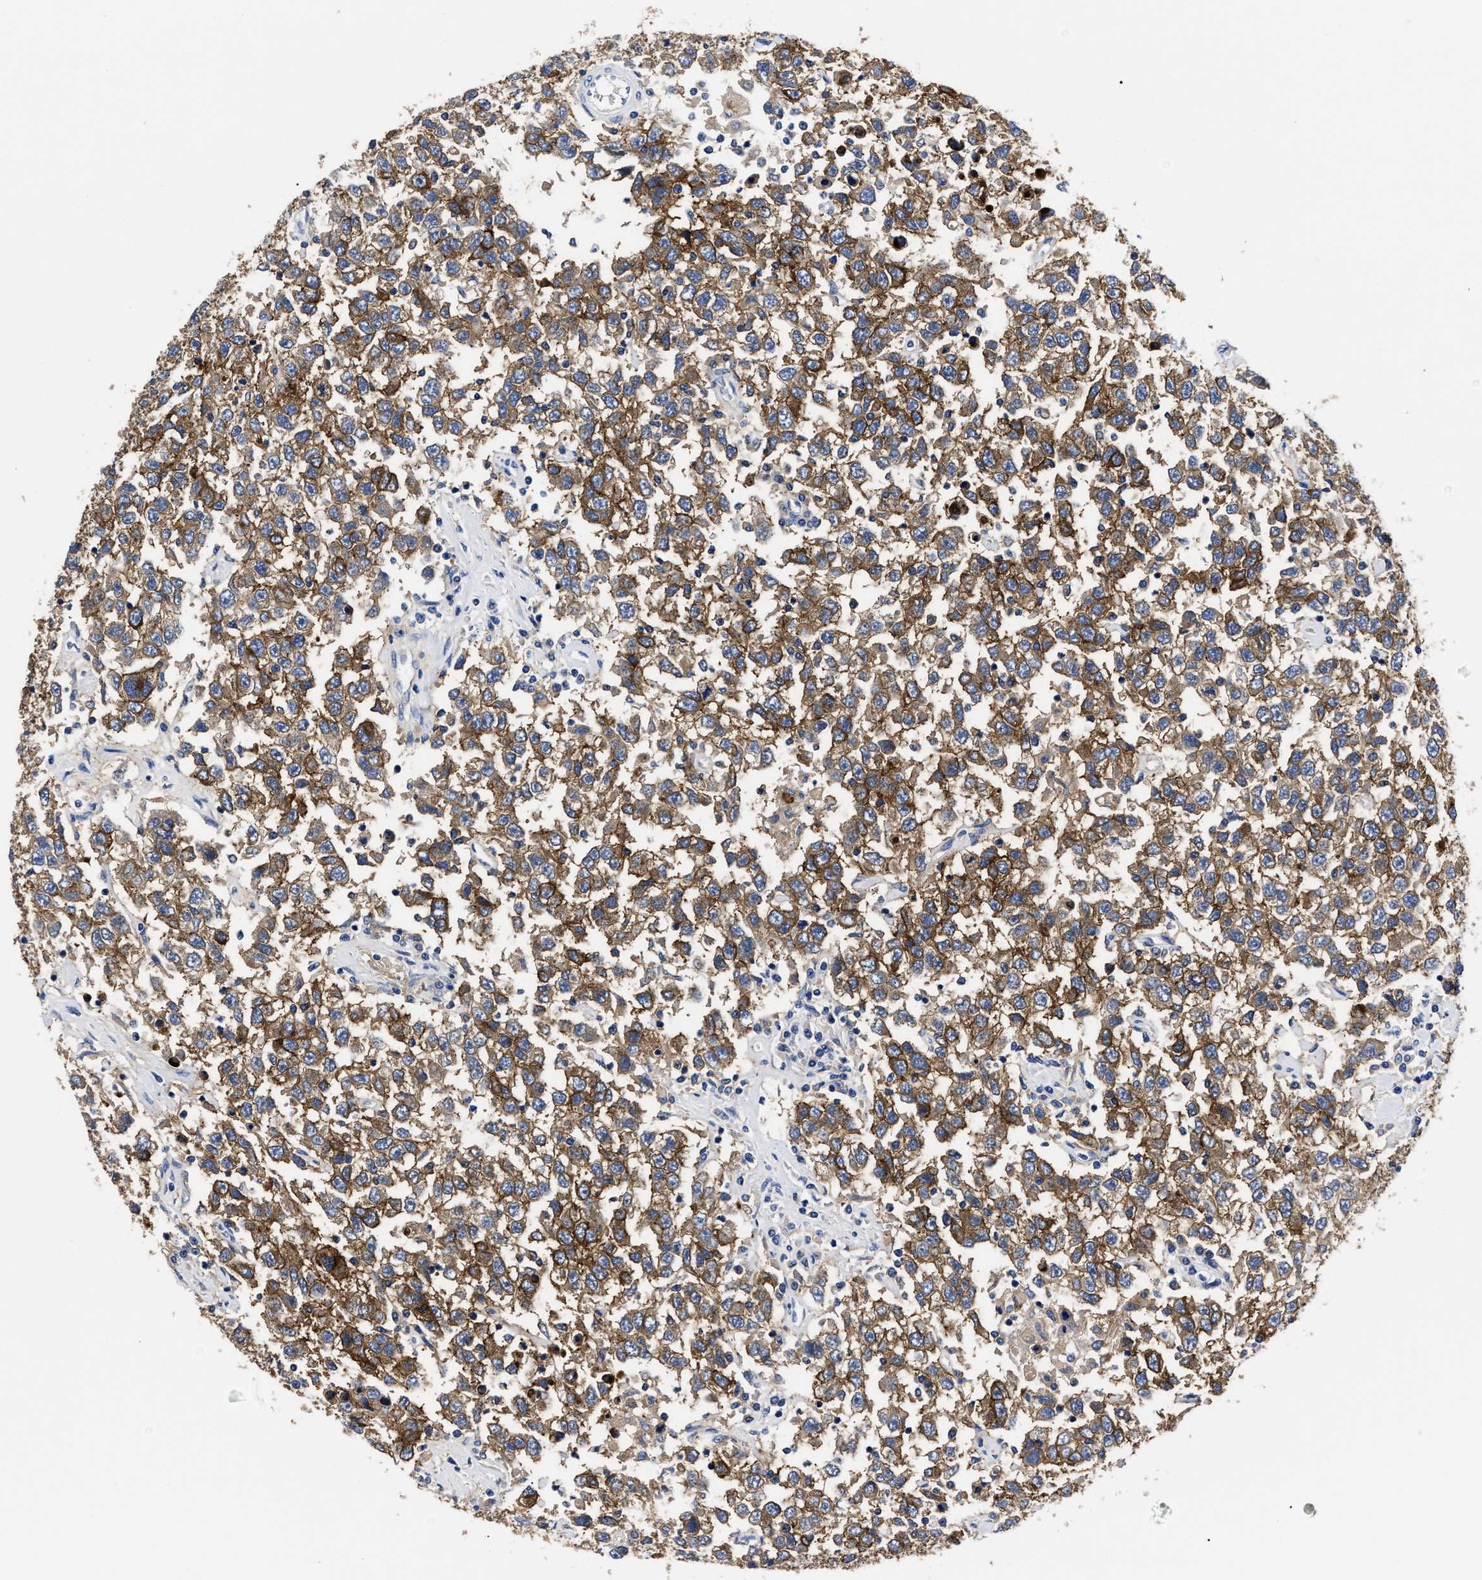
{"staining": {"intensity": "moderate", "quantity": ">75%", "location": "cytoplasmic/membranous"}, "tissue": "testis cancer", "cell_type": "Tumor cells", "image_type": "cancer", "snomed": [{"axis": "morphology", "description": "Seminoma, NOS"}, {"axis": "topography", "description": "Testis"}], "caption": "Human testis cancer (seminoma) stained with a brown dye displays moderate cytoplasmic/membranous positive staining in approximately >75% of tumor cells.", "gene": "ALPG", "patient": {"sex": "male", "age": 41}}